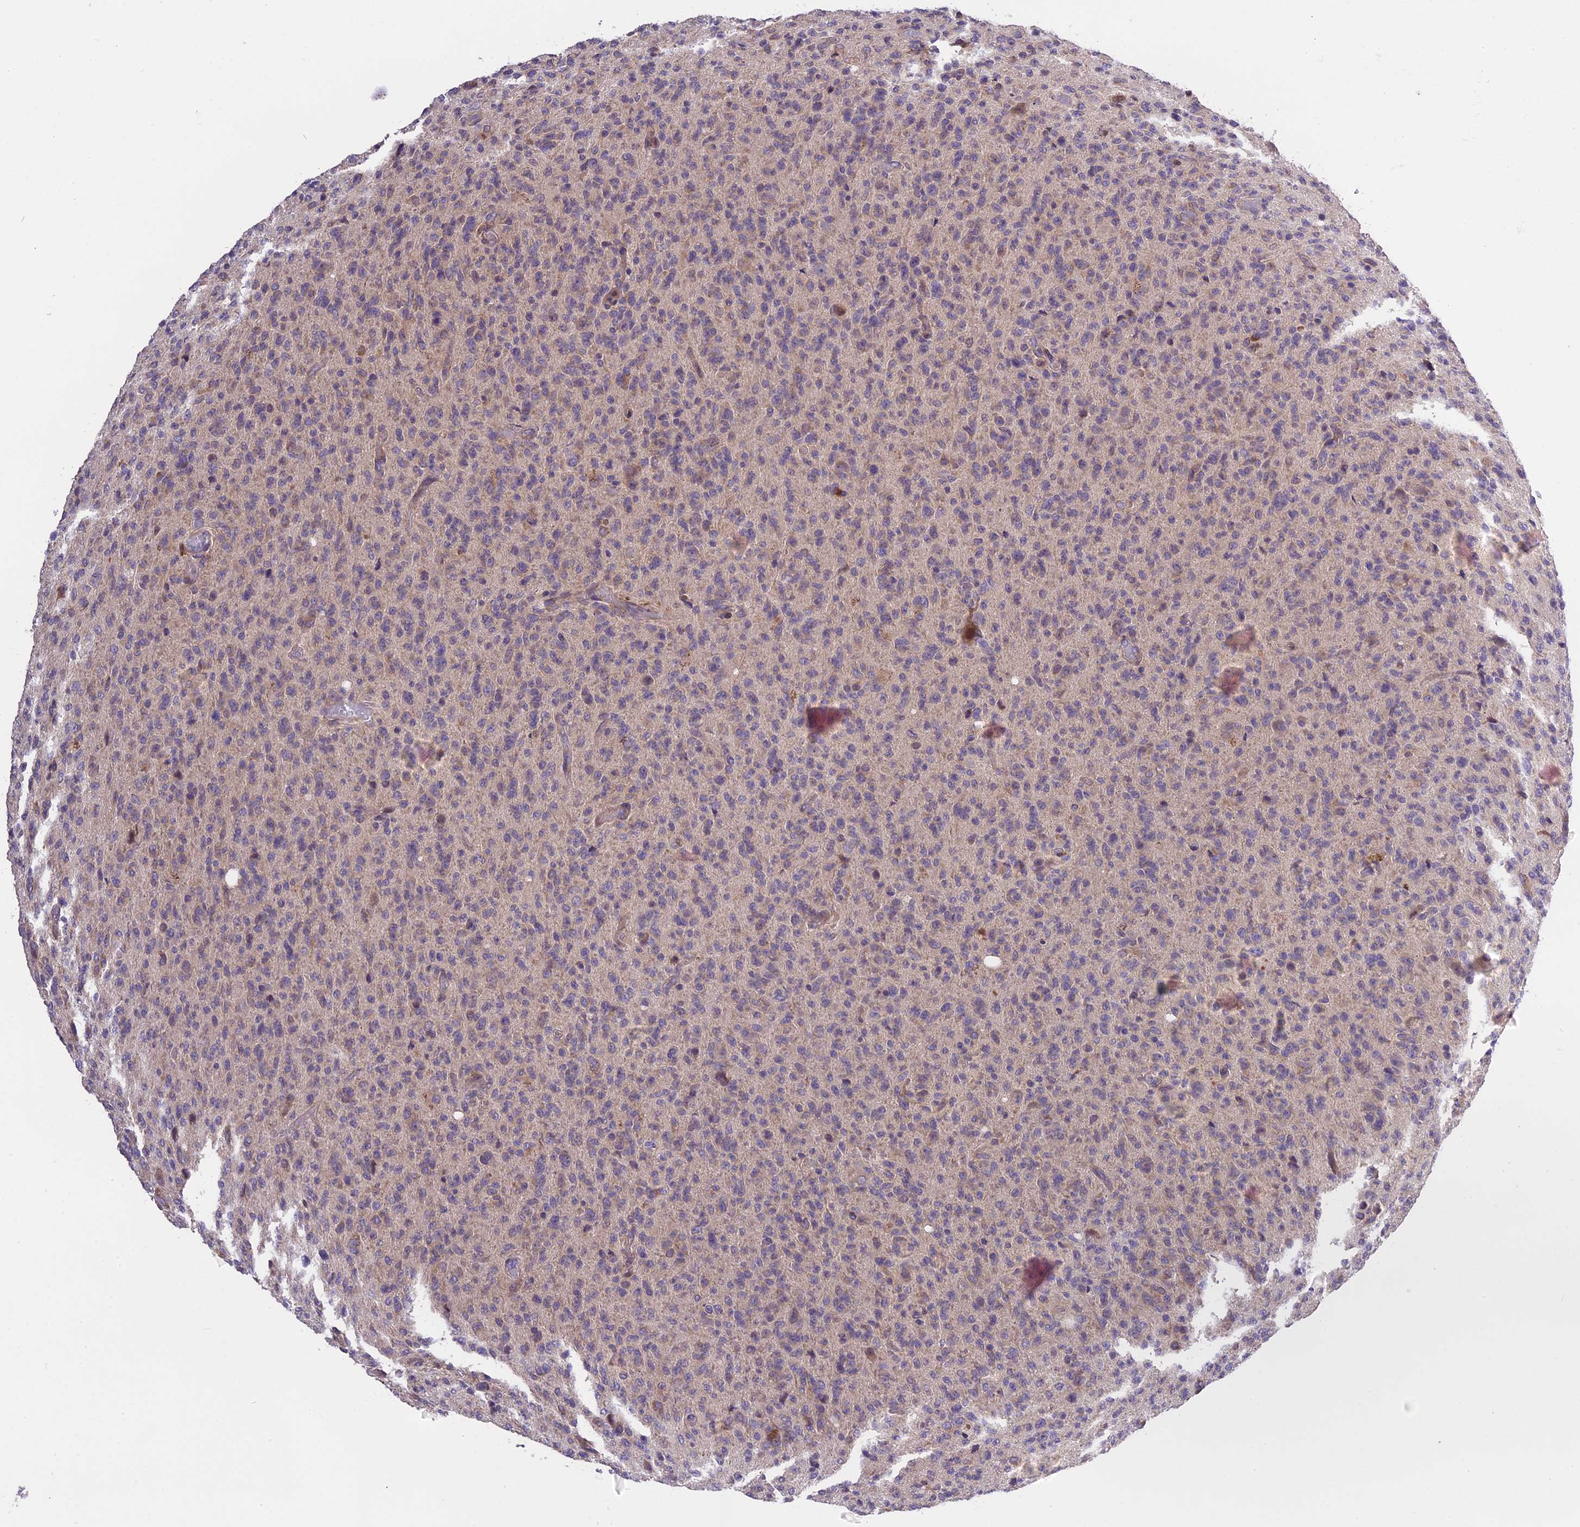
{"staining": {"intensity": "weak", "quantity": "<25%", "location": "cytoplasmic/membranous"}, "tissue": "glioma", "cell_type": "Tumor cells", "image_type": "cancer", "snomed": [{"axis": "morphology", "description": "Glioma, malignant, High grade"}, {"axis": "topography", "description": "Brain"}], "caption": "A micrograph of human glioma is negative for staining in tumor cells.", "gene": "ABCC10", "patient": {"sex": "female", "age": 57}}